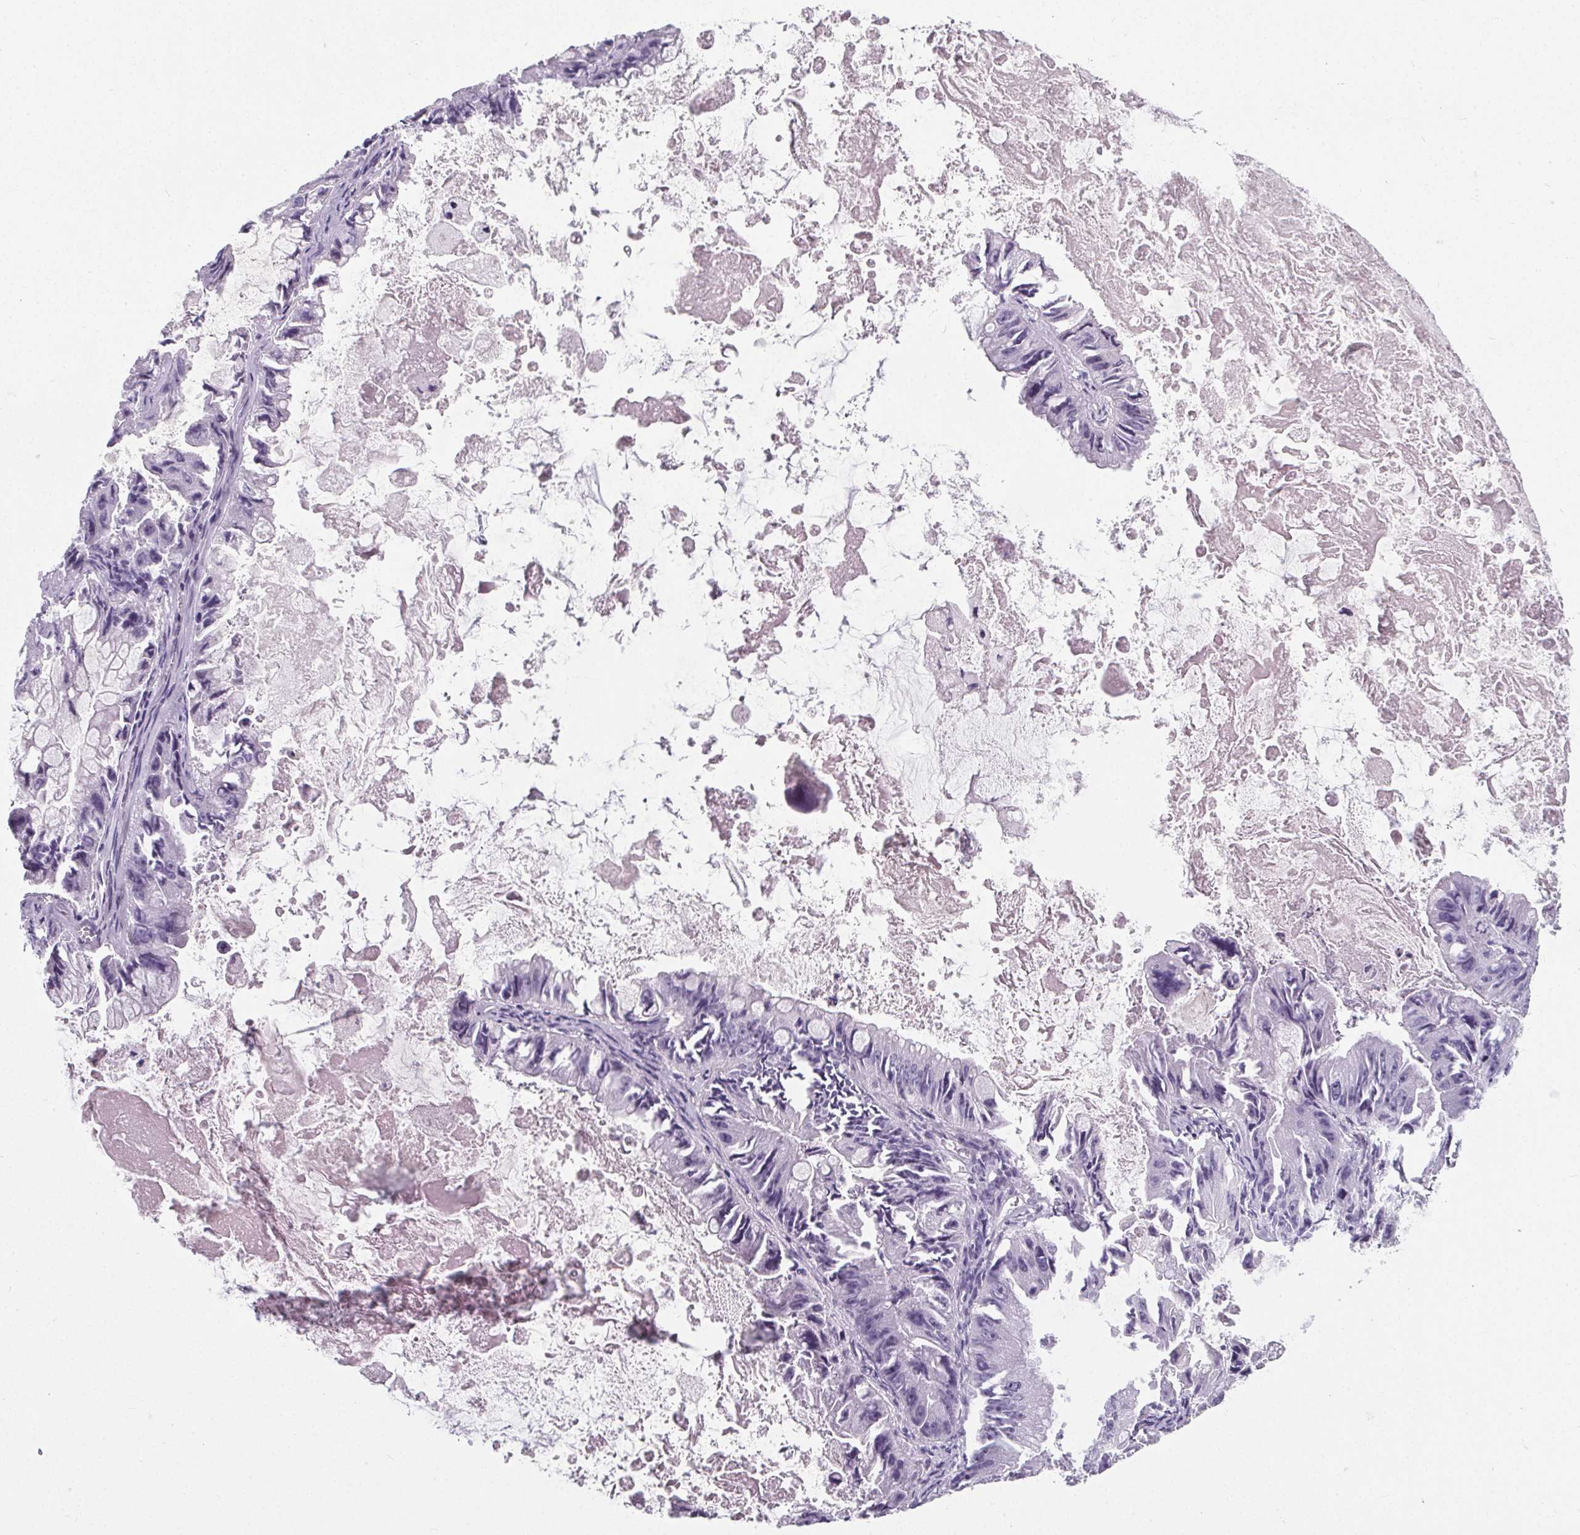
{"staining": {"intensity": "negative", "quantity": "none", "location": "none"}, "tissue": "ovarian cancer", "cell_type": "Tumor cells", "image_type": "cancer", "snomed": [{"axis": "morphology", "description": "Cystadenocarcinoma, mucinous, NOS"}, {"axis": "topography", "description": "Ovary"}], "caption": "This is an immunohistochemistry micrograph of human ovarian cancer (mucinous cystadenocarcinoma). There is no staining in tumor cells.", "gene": "ADRB1", "patient": {"sex": "female", "age": 61}}